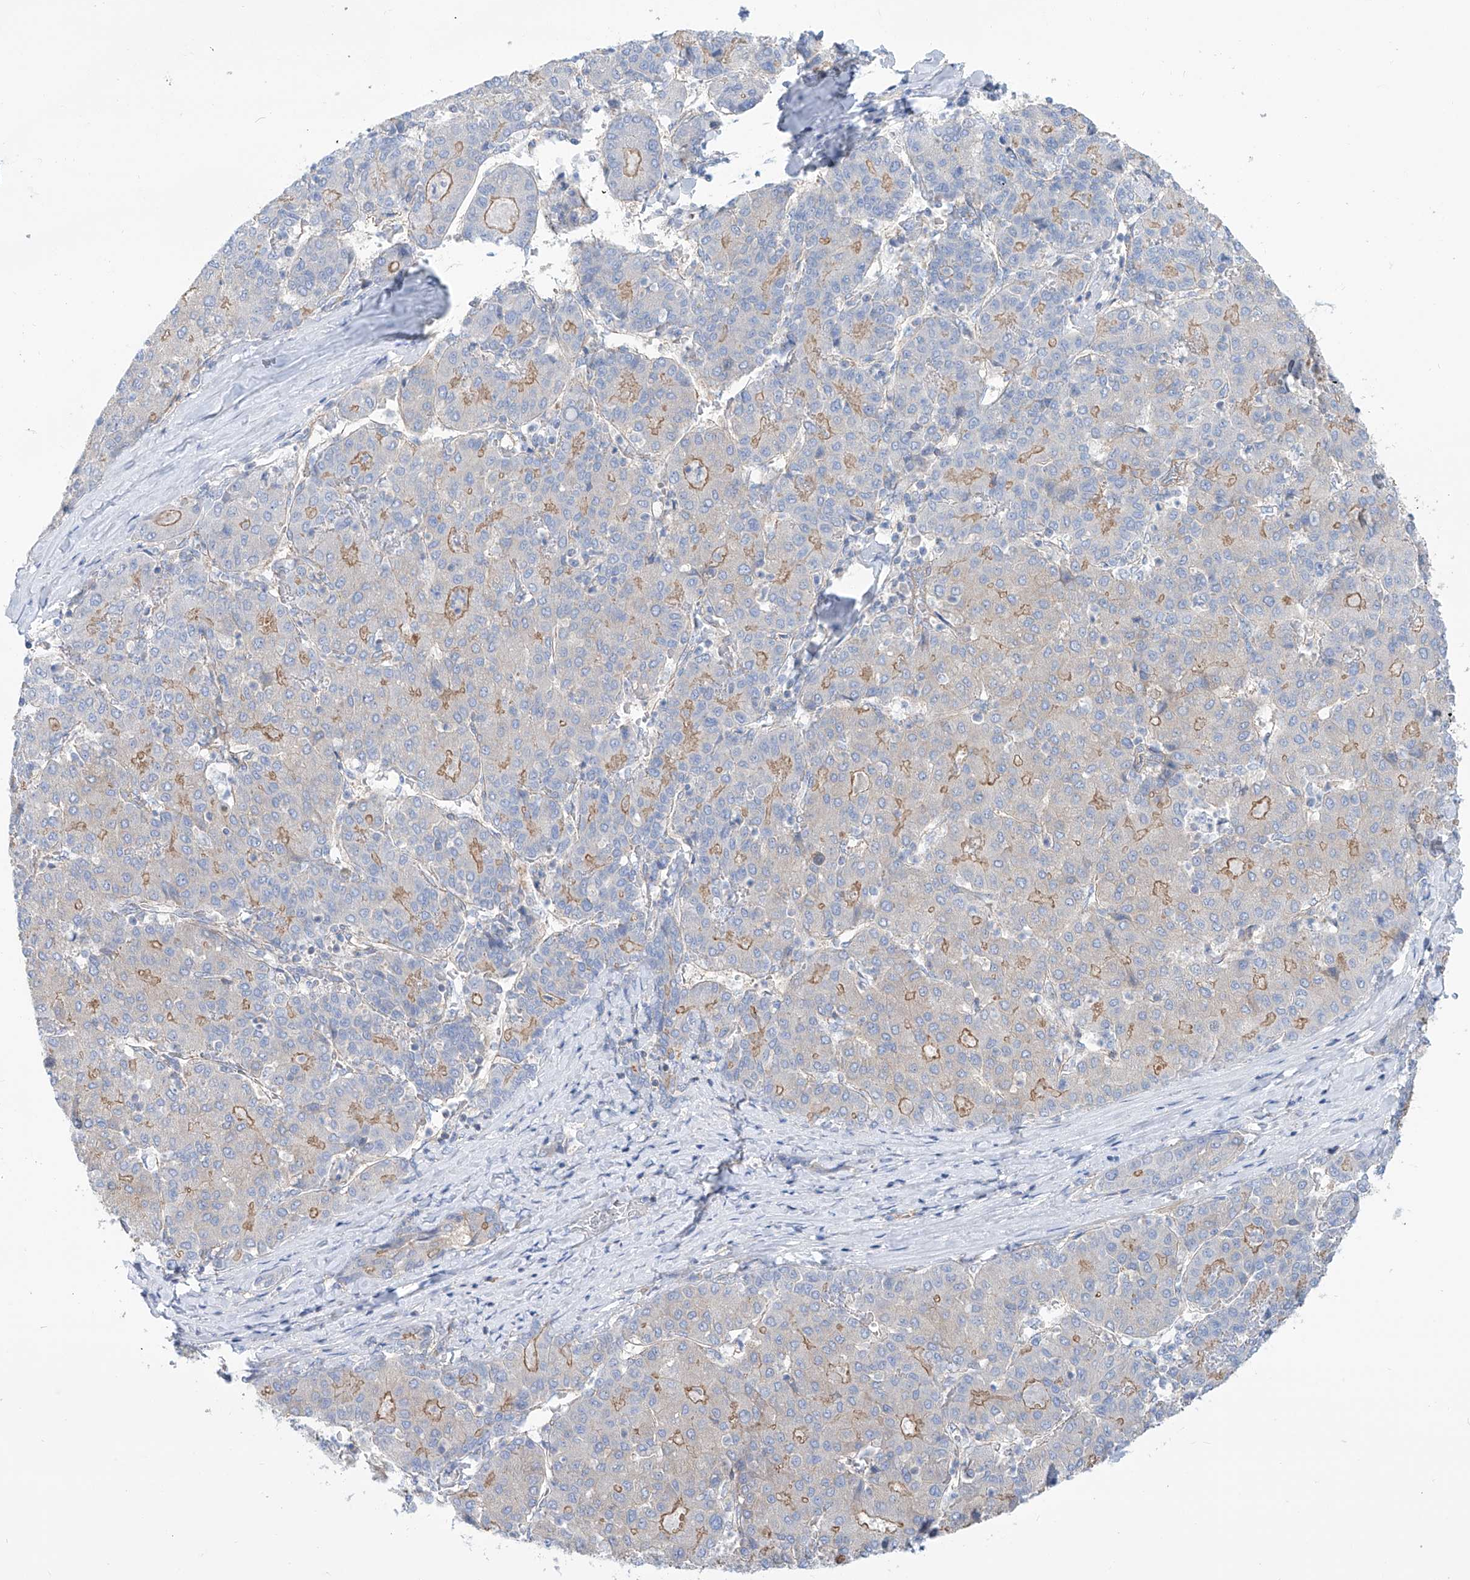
{"staining": {"intensity": "moderate", "quantity": "25%-75%", "location": "cytoplasmic/membranous"}, "tissue": "liver cancer", "cell_type": "Tumor cells", "image_type": "cancer", "snomed": [{"axis": "morphology", "description": "Carcinoma, Hepatocellular, NOS"}, {"axis": "topography", "description": "Liver"}], "caption": "Liver cancer tissue reveals moderate cytoplasmic/membranous expression in about 25%-75% of tumor cells, visualized by immunohistochemistry. The protein is stained brown, and the nuclei are stained in blue (DAB (3,3'-diaminobenzidine) IHC with brightfield microscopy, high magnification).", "gene": "TMEM209", "patient": {"sex": "male", "age": 65}}